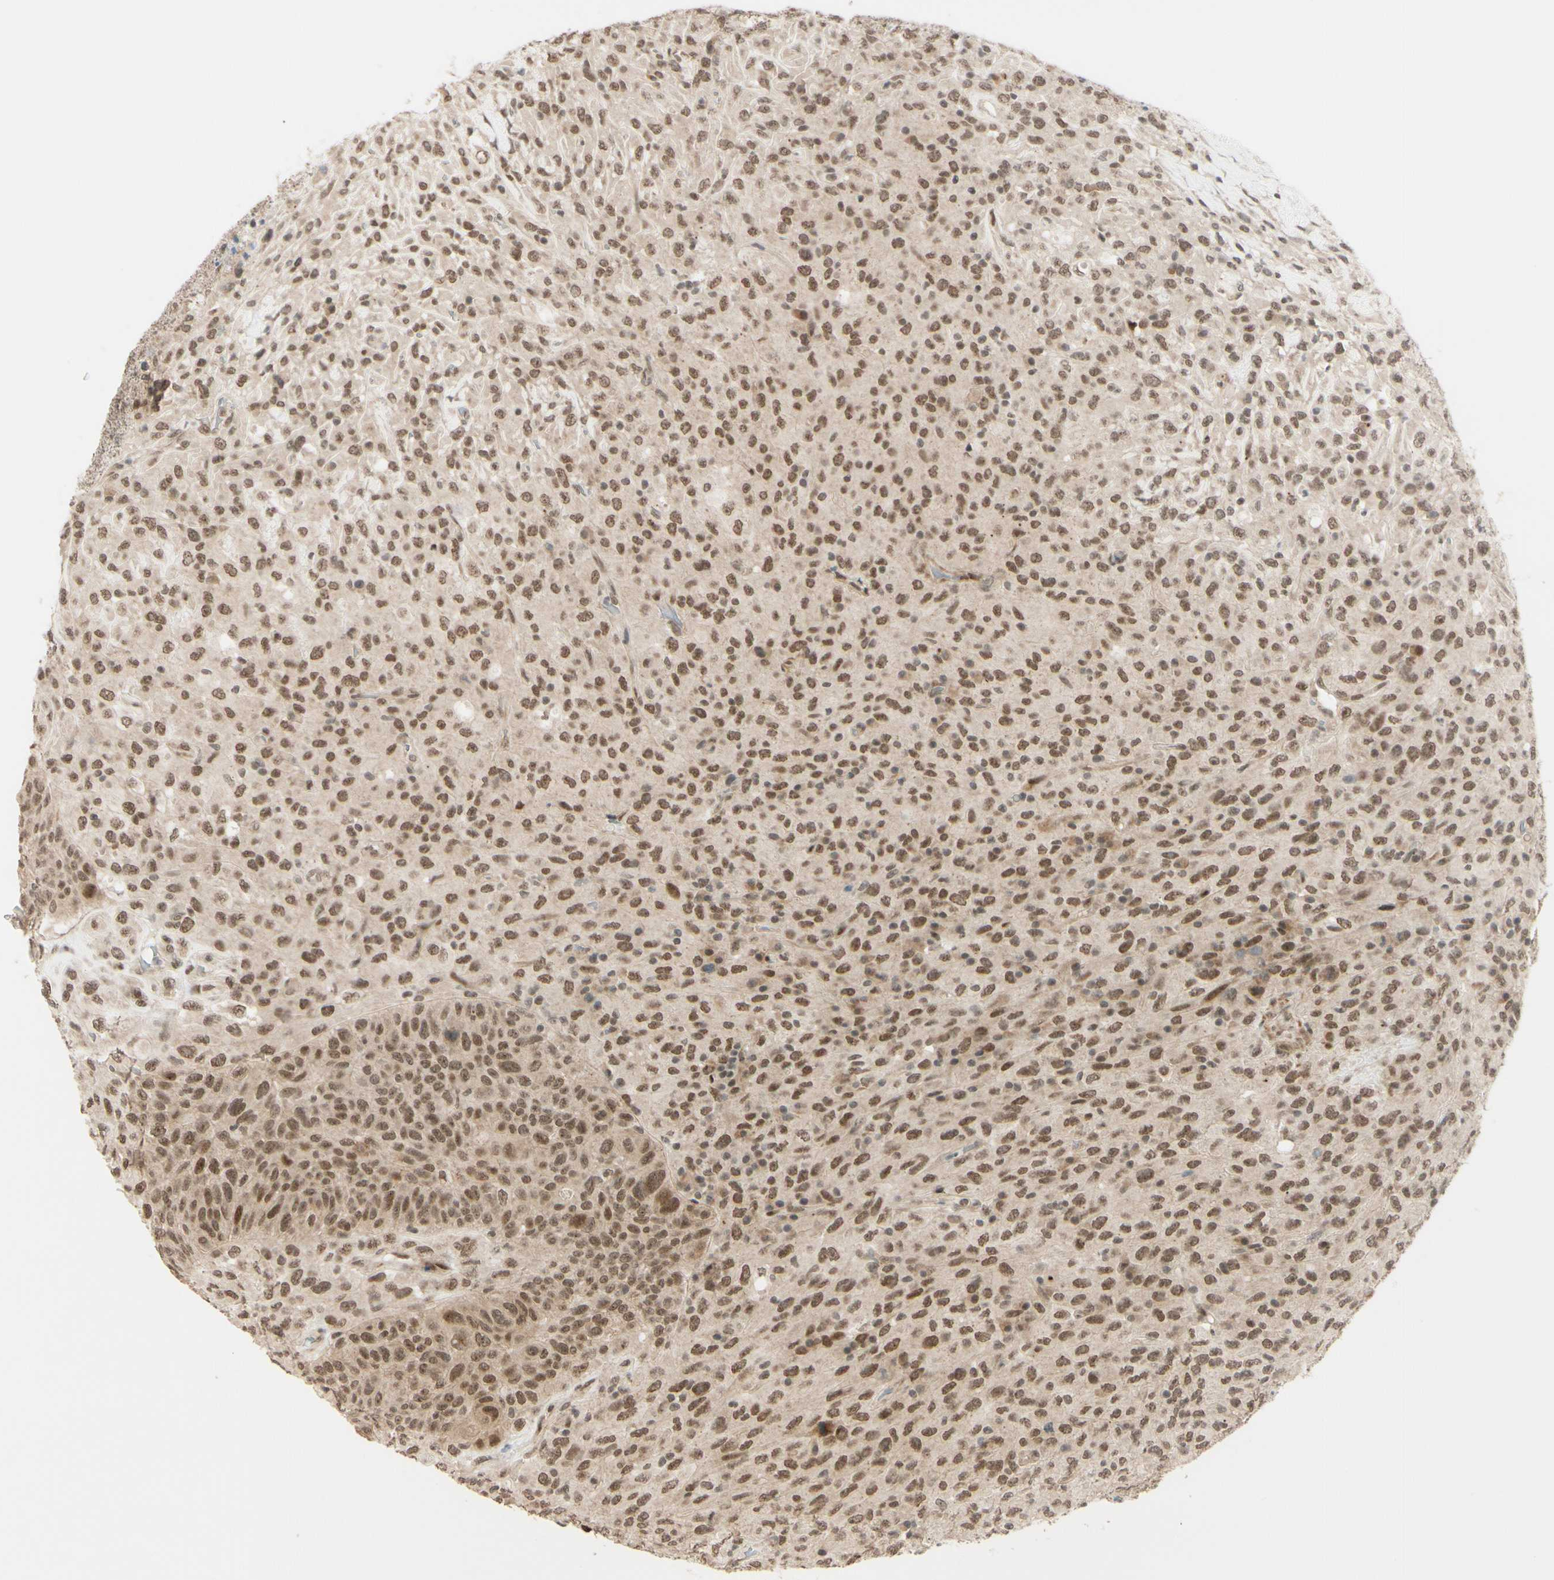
{"staining": {"intensity": "moderate", "quantity": ">75%", "location": "cytoplasmic/membranous,nuclear"}, "tissue": "urothelial cancer", "cell_type": "Tumor cells", "image_type": "cancer", "snomed": [{"axis": "morphology", "description": "Urothelial carcinoma, High grade"}, {"axis": "topography", "description": "Urinary bladder"}], "caption": "Immunohistochemical staining of human urothelial cancer shows medium levels of moderate cytoplasmic/membranous and nuclear protein expression in about >75% of tumor cells.", "gene": "BRMS1", "patient": {"sex": "male", "age": 66}}